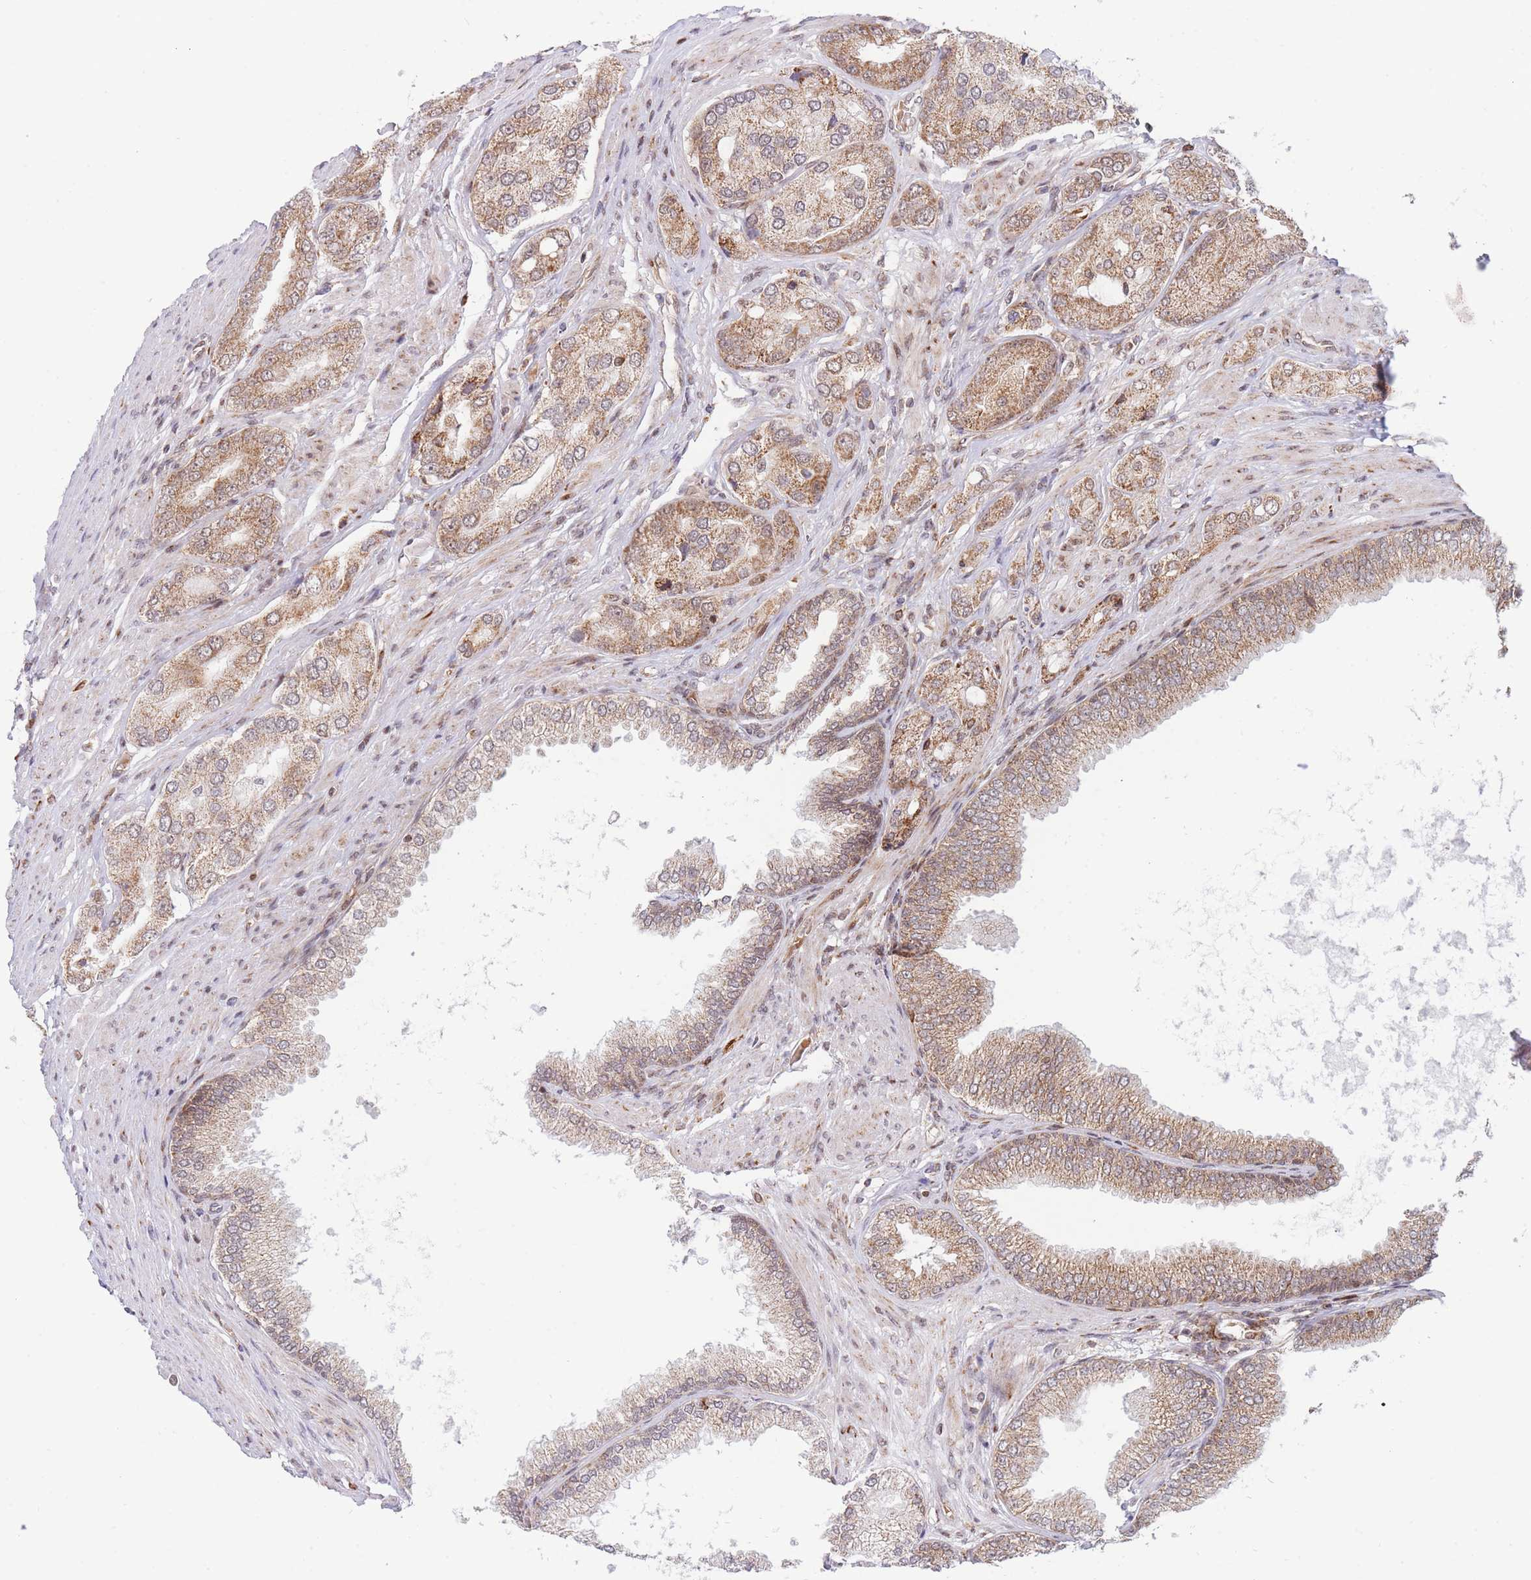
{"staining": {"intensity": "moderate", "quantity": ">75%", "location": "cytoplasmic/membranous"}, "tissue": "prostate cancer", "cell_type": "Tumor cells", "image_type": "cancer", "snomed": [{"axis": "morphology", "description": "Adenocarcinoma, High grade"}, {"axis": "topography", "description": "Prostate"}], "caption": "Immunohistochemical staining of human adenocarcinoma (high-grade) (prostate) exhibits medium levels of moderate cytoplasmic/membranous expression in approximately >75% of tumor cells. The protein of interest is shown in brown color, while the nuclei are stained blue.", "gene": "BOD1L1", "patient": {"sex": "male", "age": 71}}